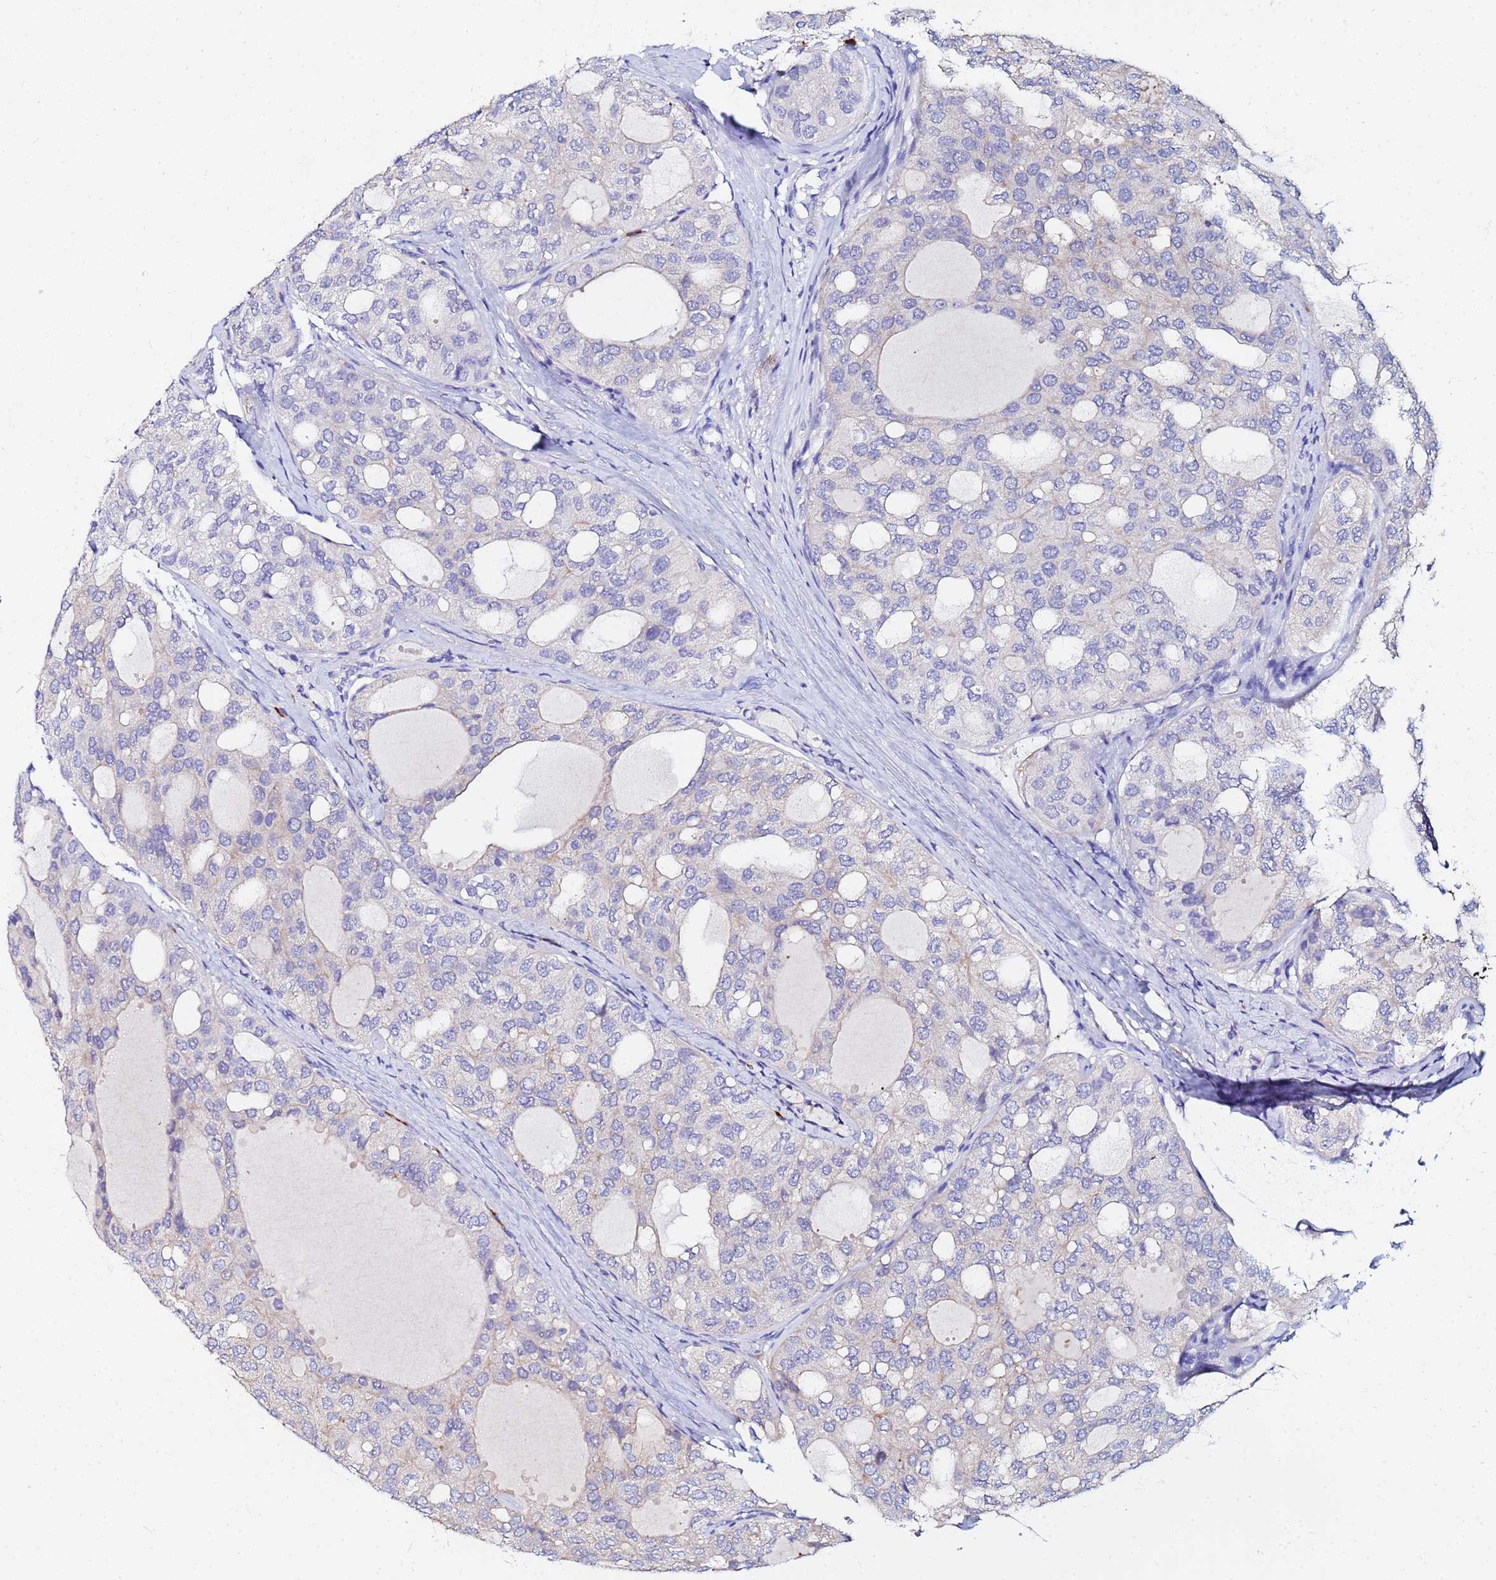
{"staining": {"intensity": "negative", "quantity": "none", "location": "none"}, "tissue": "thyroid cancer", "cell_type": "Tumor cells", "image_type": "cancer", "snomed": [{"axis": "morphology", "description": "Follicular adenoma carcinoma, NOS"}, {"axis": "topography", "description": "Thyroid gland"}], "caption": "Tumor cells show no significant protein positivity in follicular adenoma carcinoma (thyroid). (Stains: DAB (3,3'-diaminobenzidine) immunohistochemistry (IHC) with hematoxylin counter stain, Microscopy: brightfield microscopy at high magnification).", "gene": "BASP1", "patient": {"sex": "male", "age": 75}}